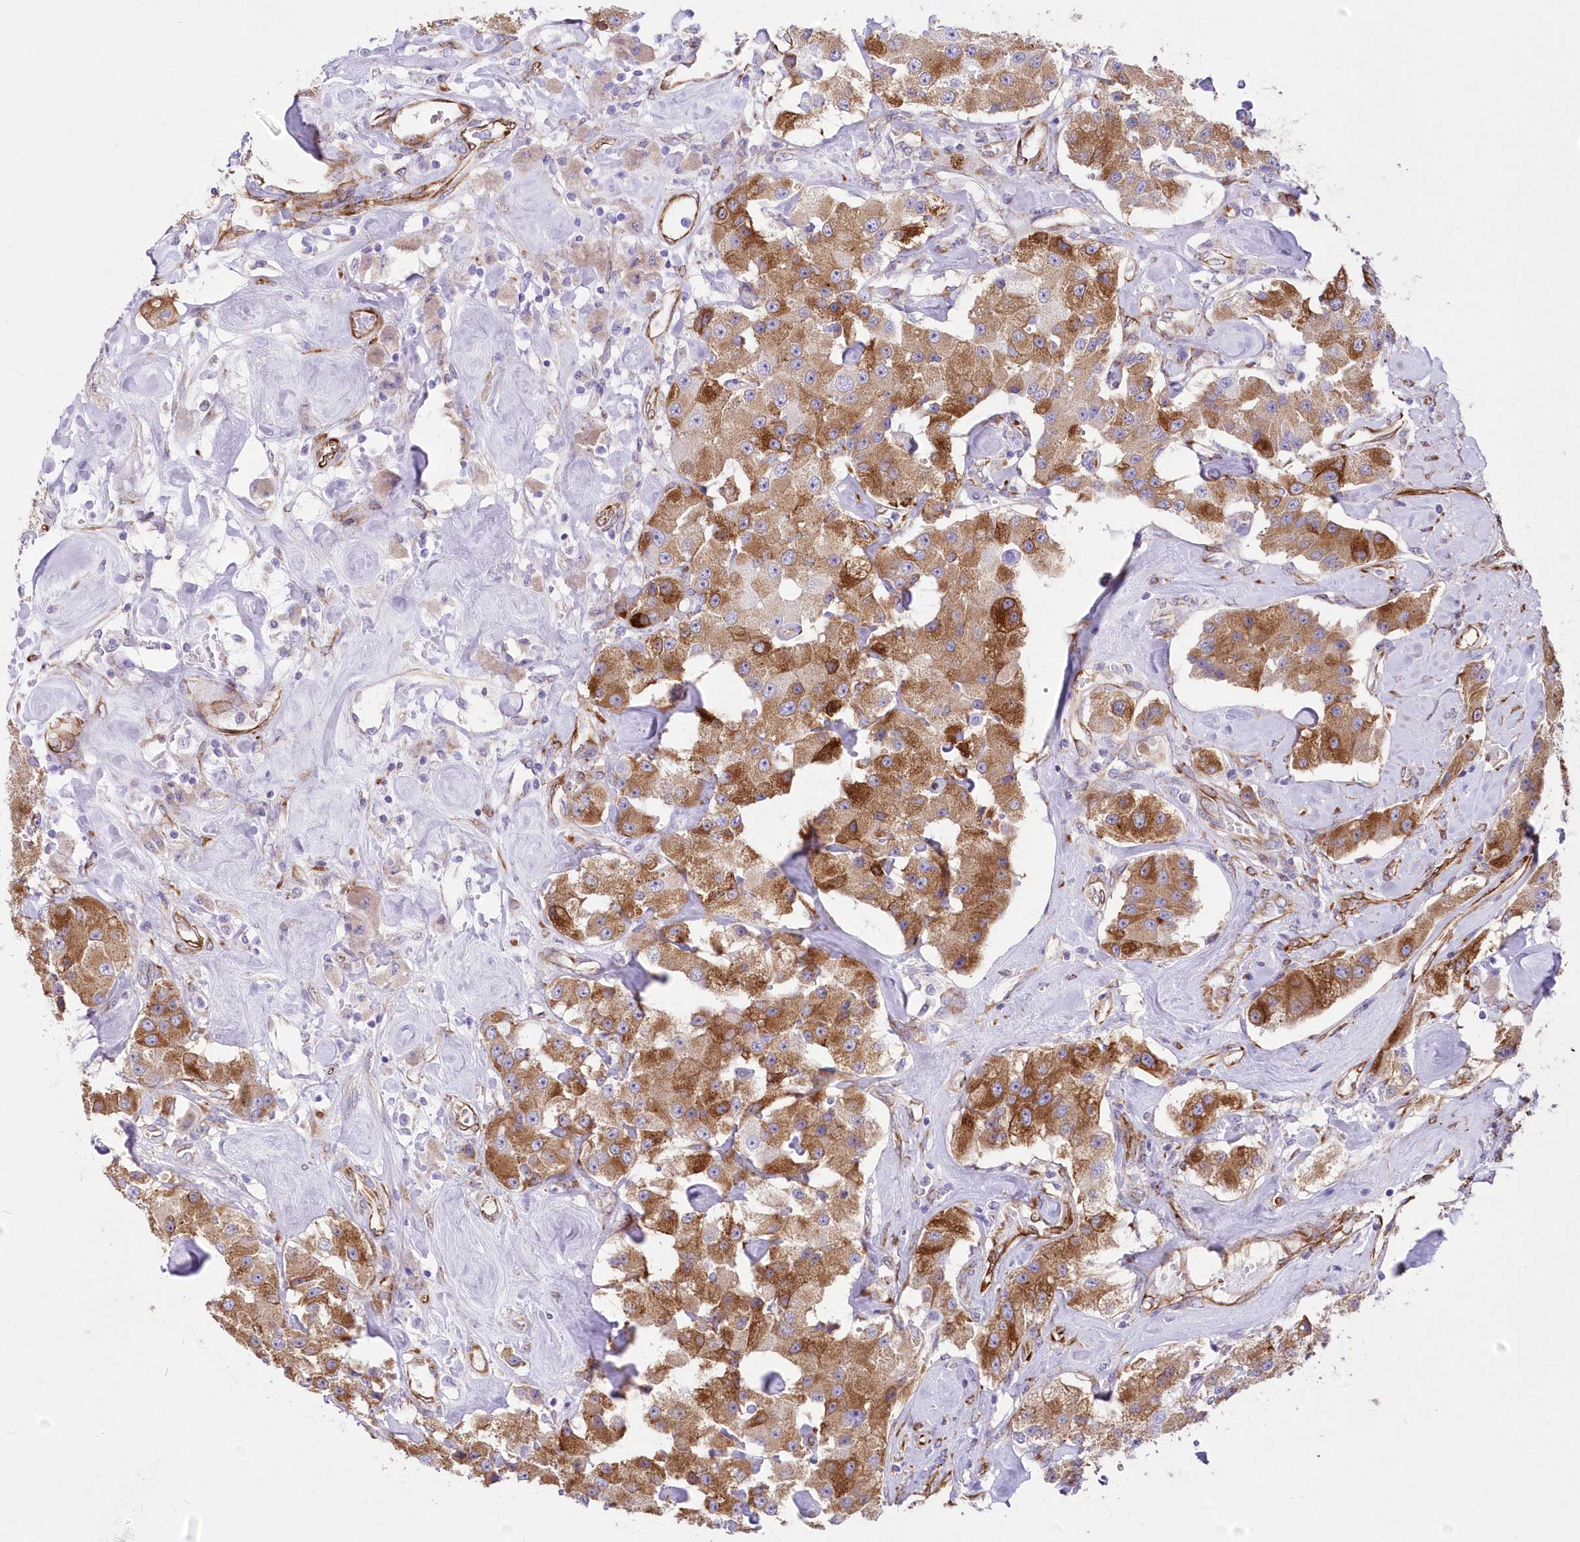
{"staining": {"intensity": "strong", "quantity": ">75%", "location": "cytoplasmic/membranous"}, "tissue": "carcinoid", "cell_type": "Tumor cells", "image_type": "cancer", "snomed": [{"axis": "morphology", "description": "Carcinoid, malignant, NOS"}, {"axis": "topography", "description": "Pancreas"}], "caption": "Carcinoid stained for a protein (brown) exhibits strong cytoplasmic/membranous positive expression in approximately >75% of tumor cells.", "gene": "YTHDC2", "patient": {"sex": "male", "age": 41}}